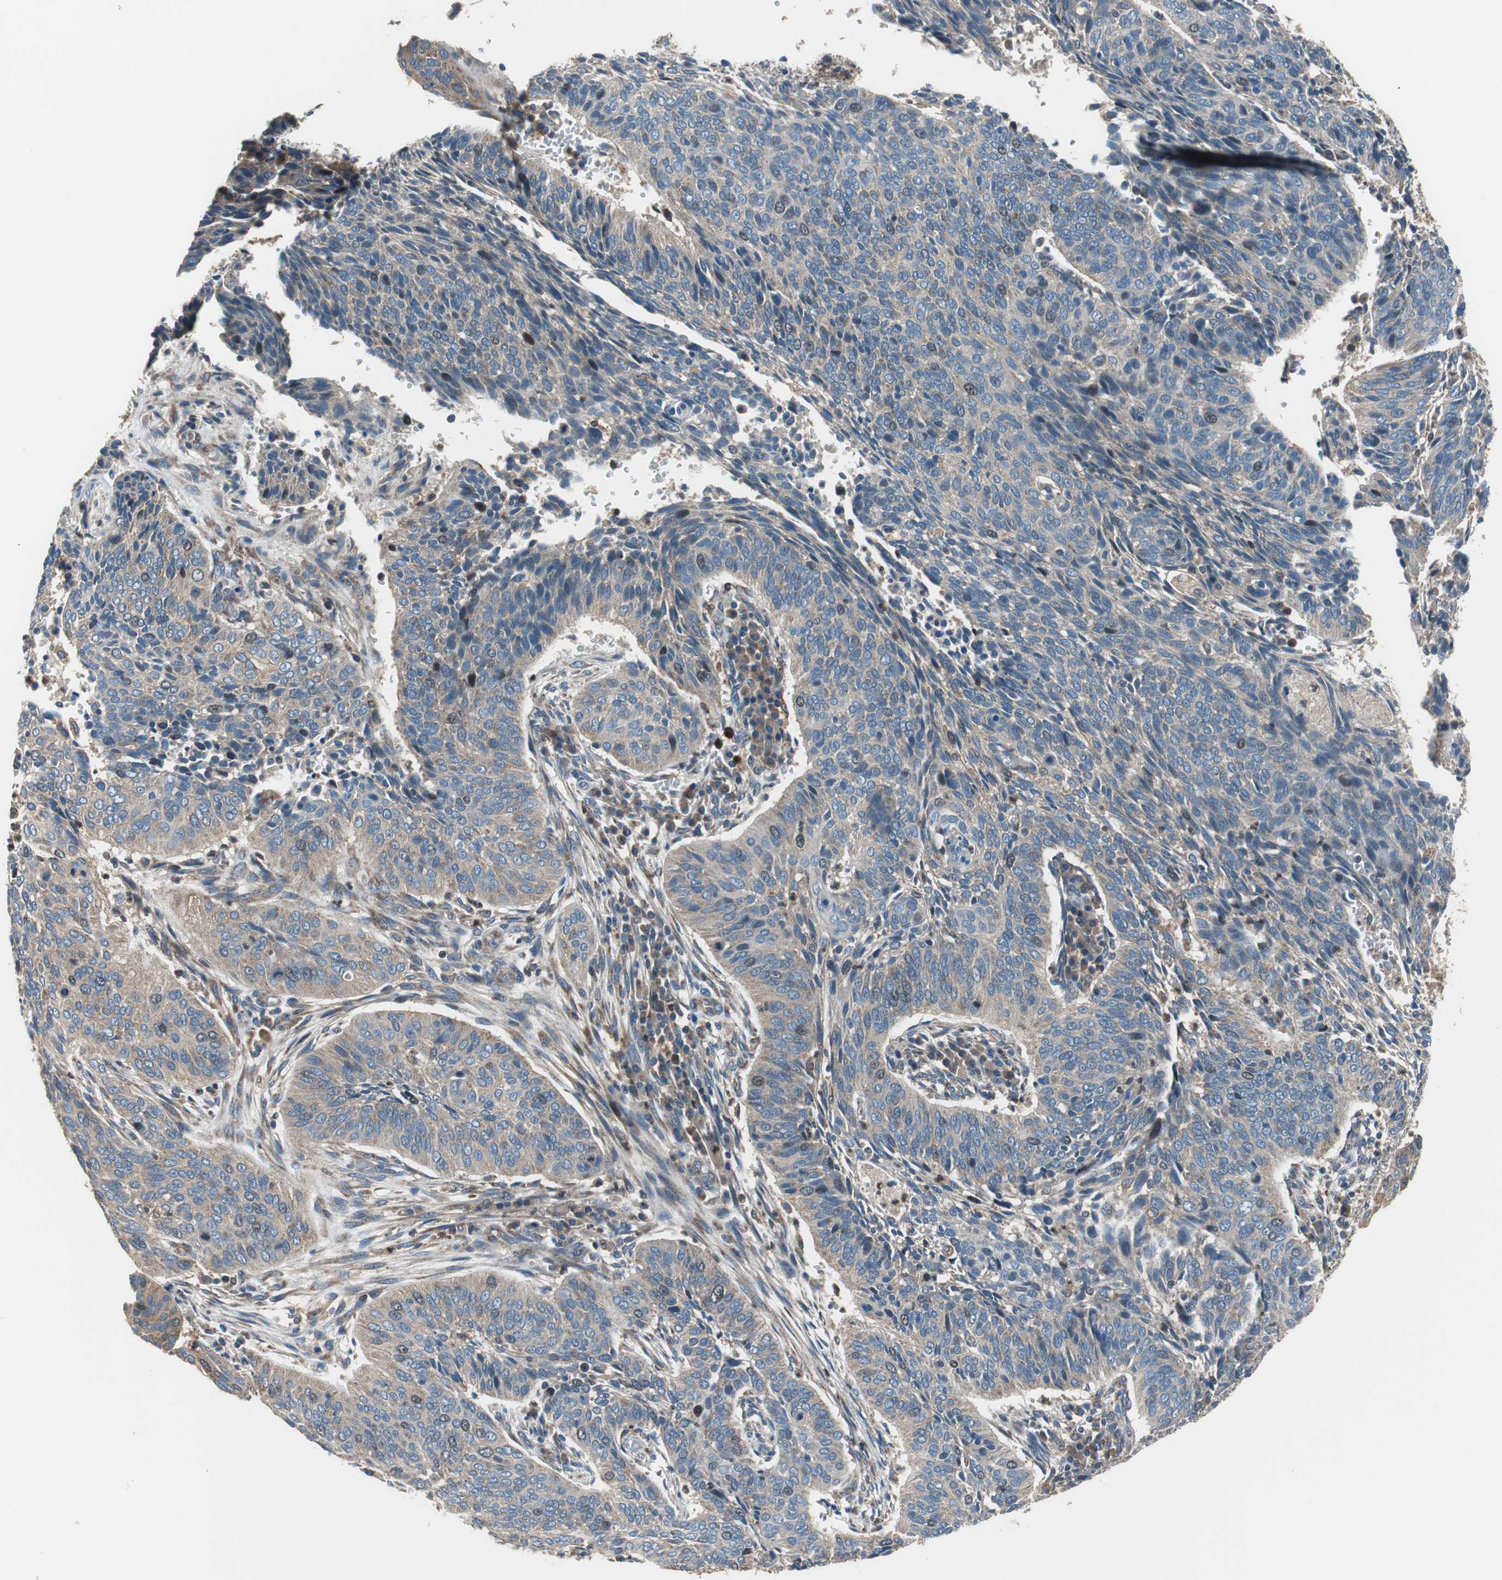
{"staining": {"intensity": "weak", "quantity": "25%-75%", "location": "cytoplasmic/membranous,nuclear"}, "tissue": "cervical cancer", "cell_type": "Tumor cells", "image_type": "cancer", "snomed": [{"axis": "morphology", "description": "Squamous cell carcinoma, NOS"}, {"axis": "topography", "description": "Cervix"}], "caption": "IHC (DAB) staining of human cervical cancer (squamous cell carcinoma) shows weak cytoplasmic/membranous and nuclear protein expression in about 25%-75% of tumor cells.", "gene": "PI4KB", "patient": {"sex": "female", "age": 39}}